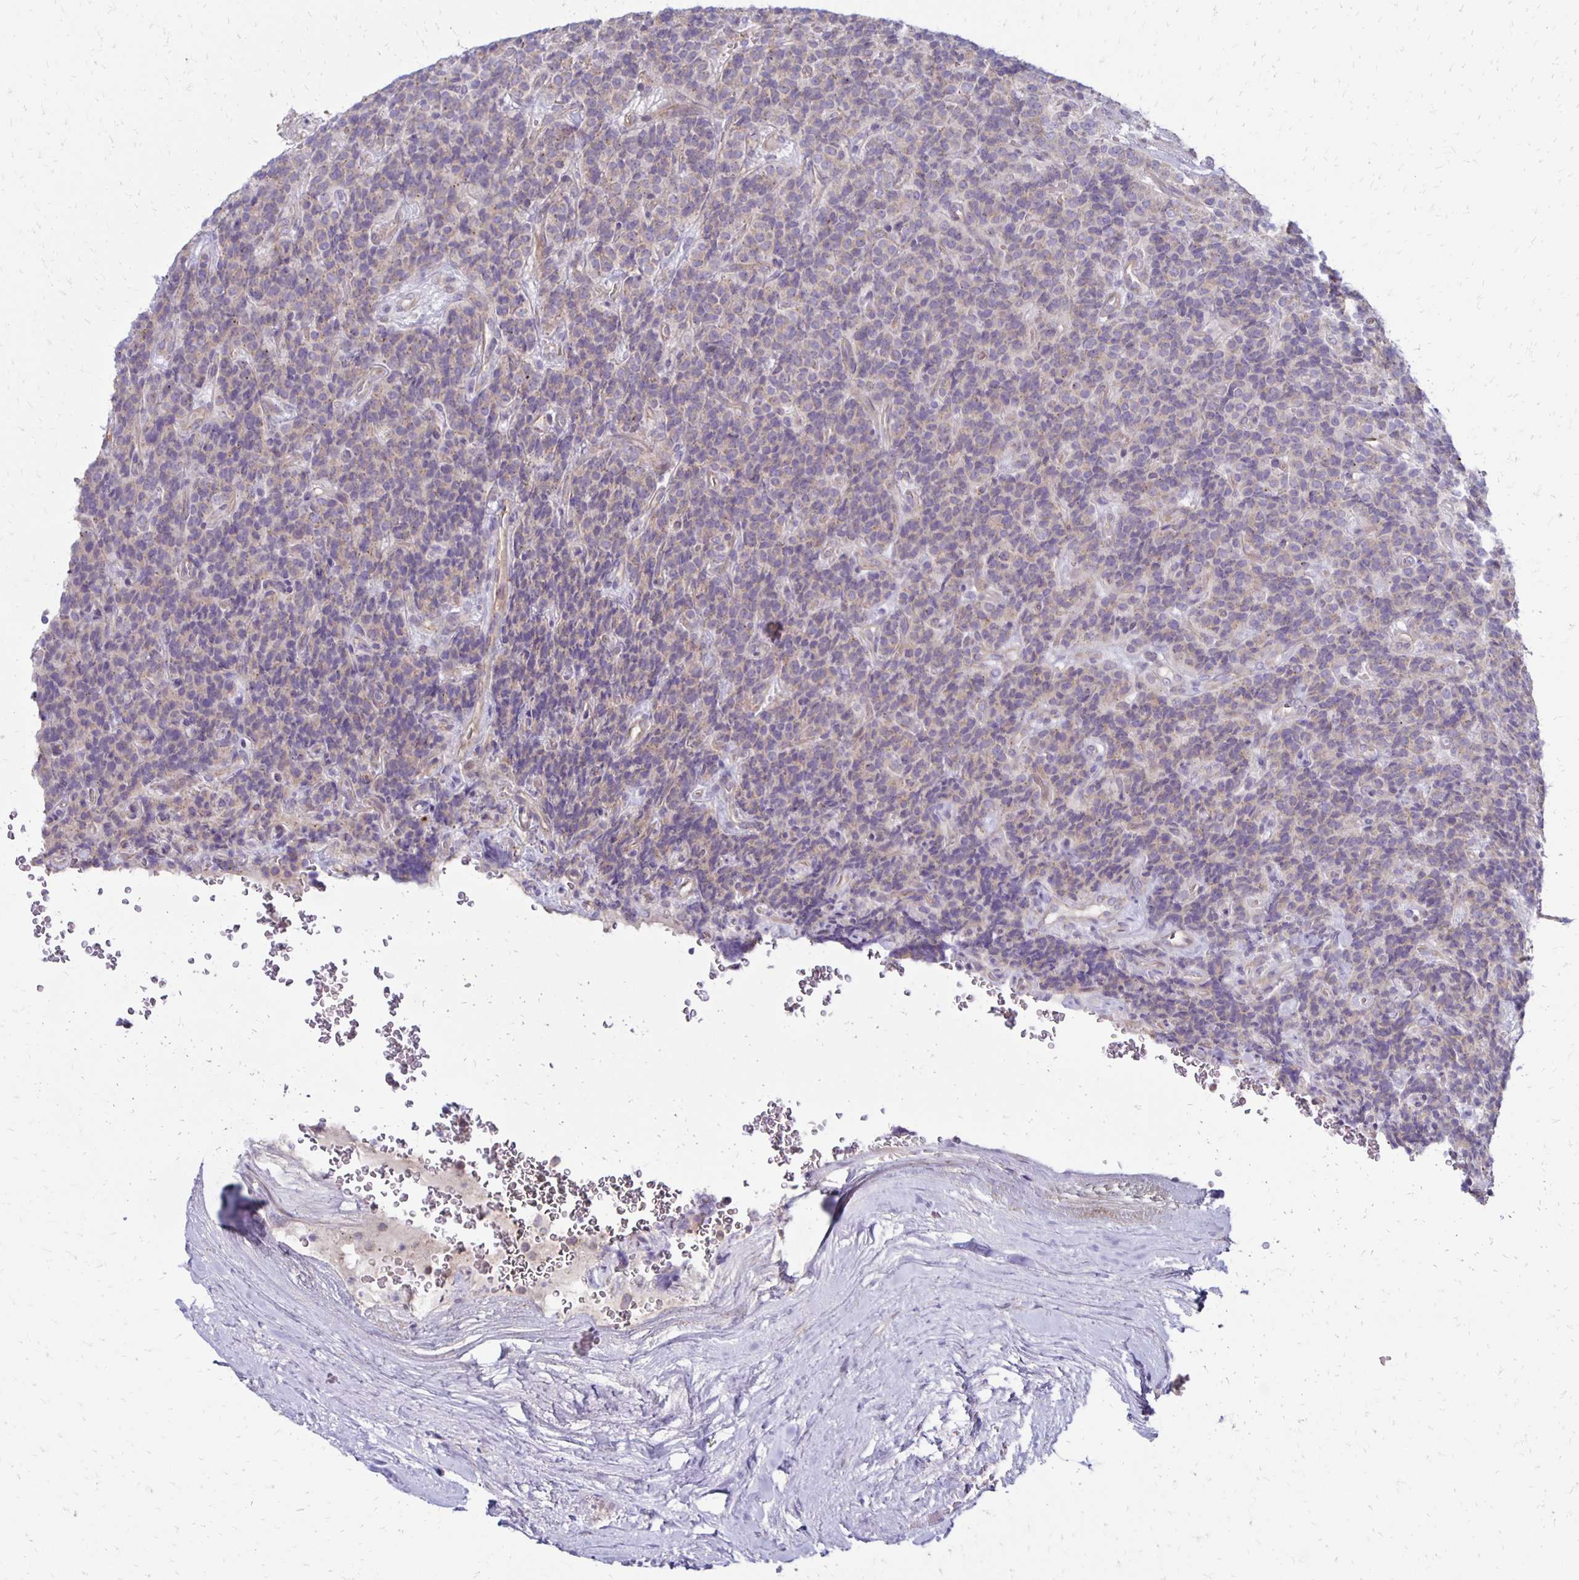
{"staining": {"intensity": "negative", "quantity": "none", "location": "none"}, "tissue": "carcinoid", "cell_type": "Tumor cells", "image_type": "cancer", "snomed": [{"axis": "morphology", "description": "Carcinoid, malignant, NOS"}, {"axis": "topography", "description": "Pancreas"}], "caption": "A photomicrograph of human carcinoid is negative for staining in tumor cells.", "gene": "KATNBL1", "patient": {"sex": "male", "age": 36}}